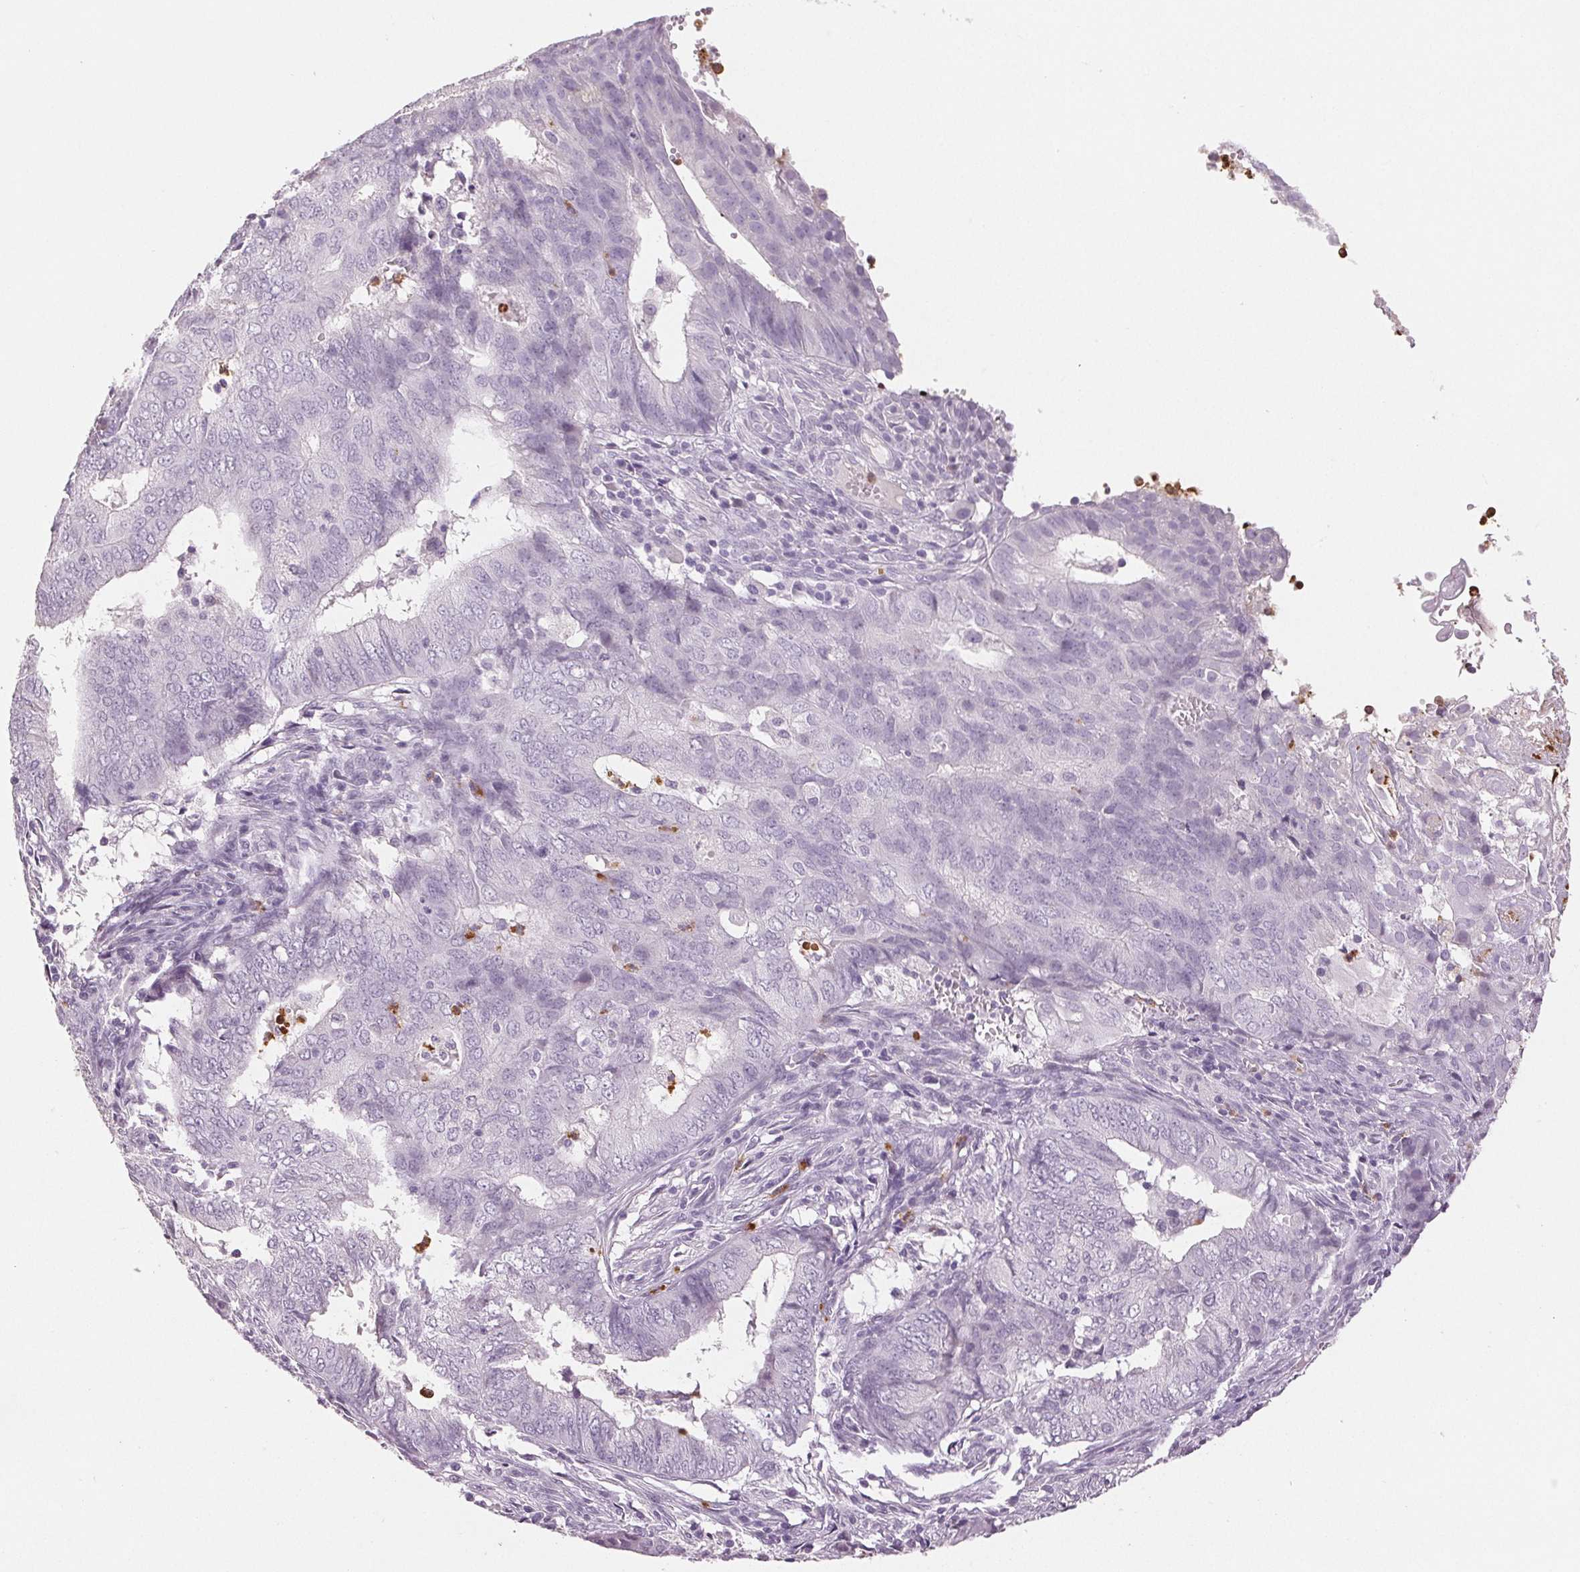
{"staining": {"intensity": "negative", "quantity": "none", "location": "none"}, "tissue": "endometrial cancer", "cell_type": "Tumor cells", "image_type": "cancer", "snomed": [{"axis": "morphology", "description": "Adenocarcinoma, NOS"}, {"axis": "topography", "description": "Endometrium"}], "caption": "A micrograph of human endometrial cancer (adenocarcinoma) is negative for staining in tumor cells.", "gene": "LTF", "patient": {"sex": "female", "age": 62}}